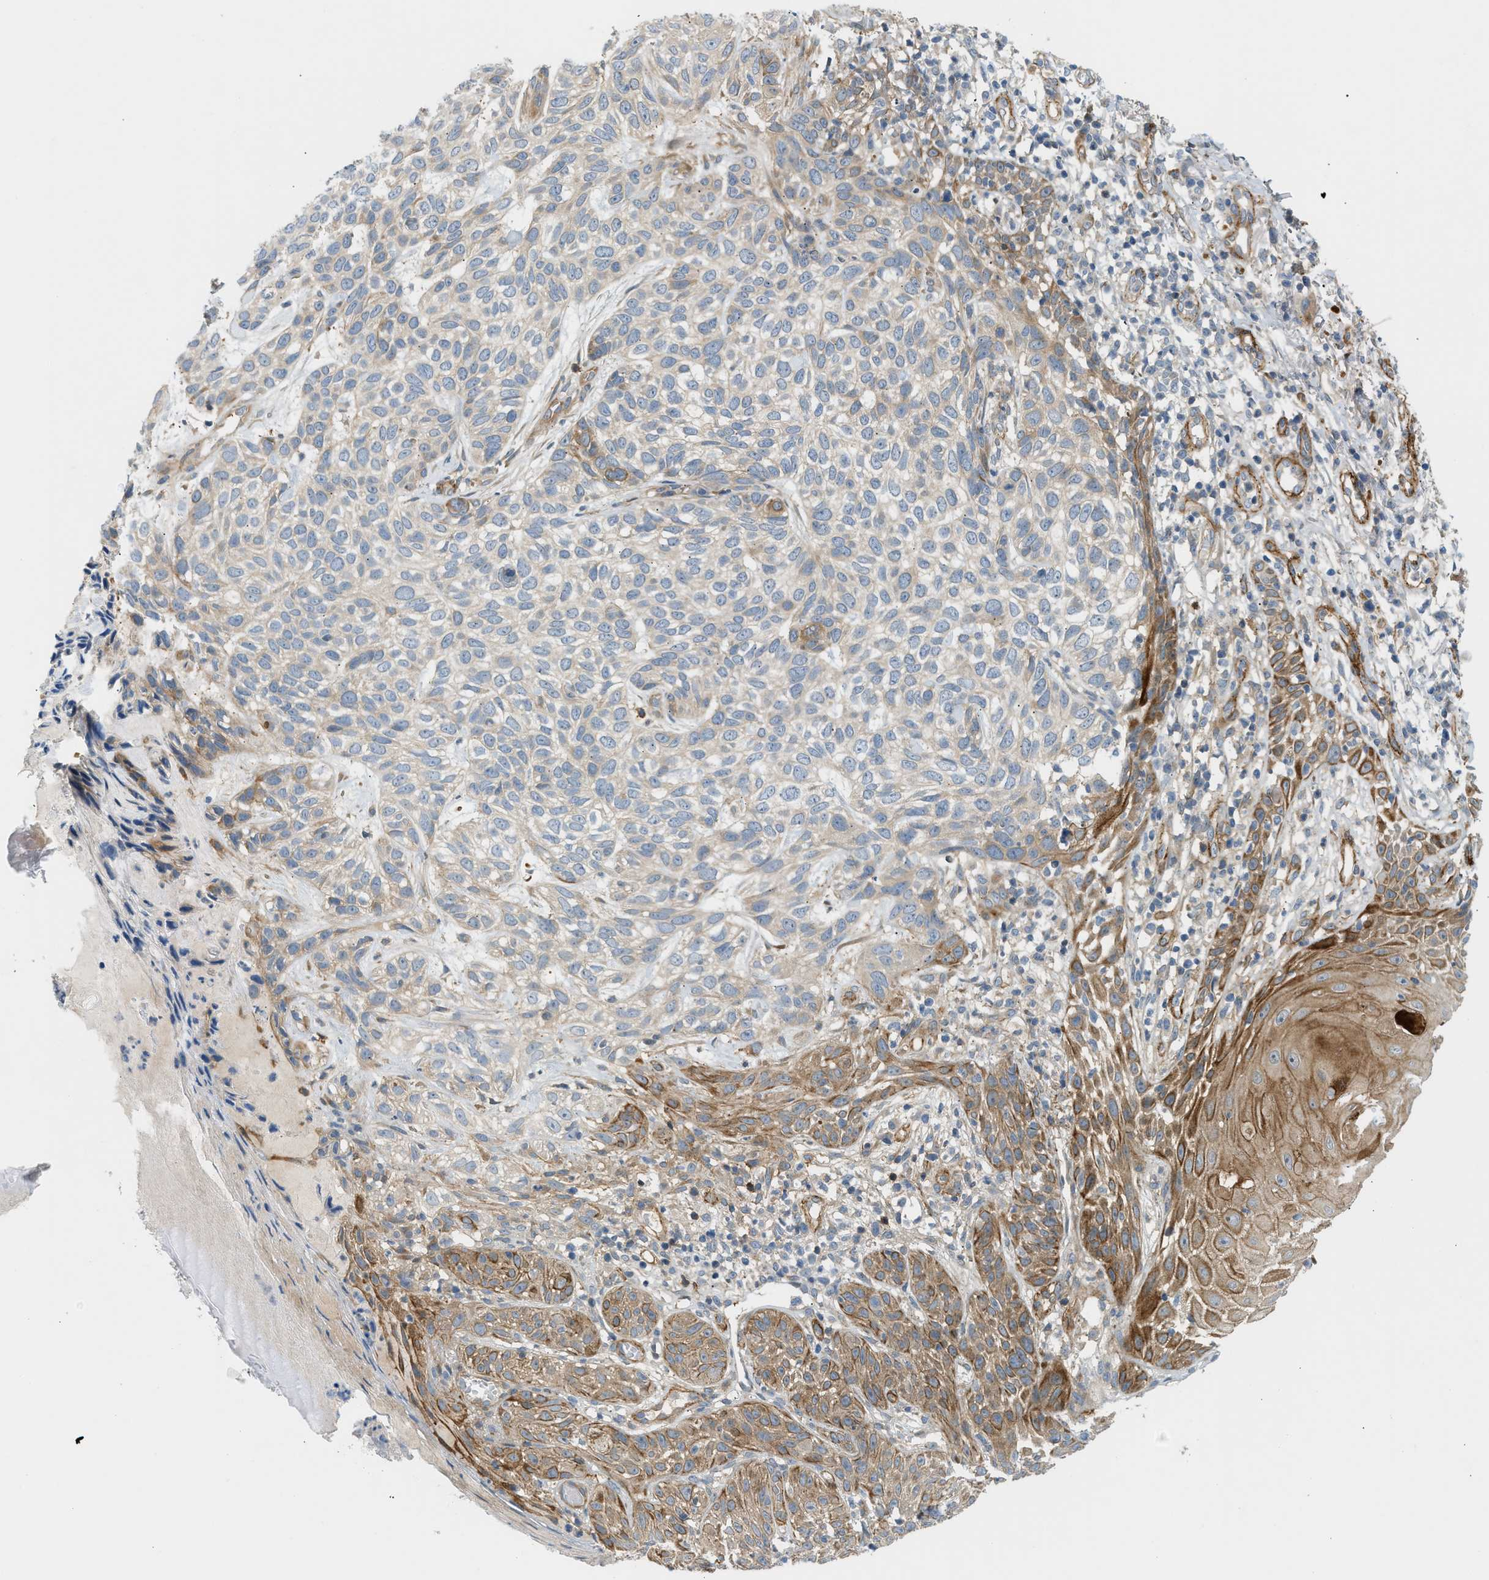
{"staining": {"intensity": "moderate", "quantity": "<25%", "location": "cytoplasmic/membranous"}, "tissue": "skin cancer", "cell_type": "Tumor cells", "image_type": "cancer", "snomed": [{"axis": "morphology", "description": "Normal tissue, NOS"}, {"axis": "morphology", "description": "Basal cell carcinoma"}, {"axis": "topography", "description": "Skin"}], "caption": "Brown immunohistochemical staining in human skin cancer exhibits moderate cytoplasmic/membranous expression in about <25% of tumor cells.", "gene": "EDNRA", "patient": {"sex": "male", "age": 79}}